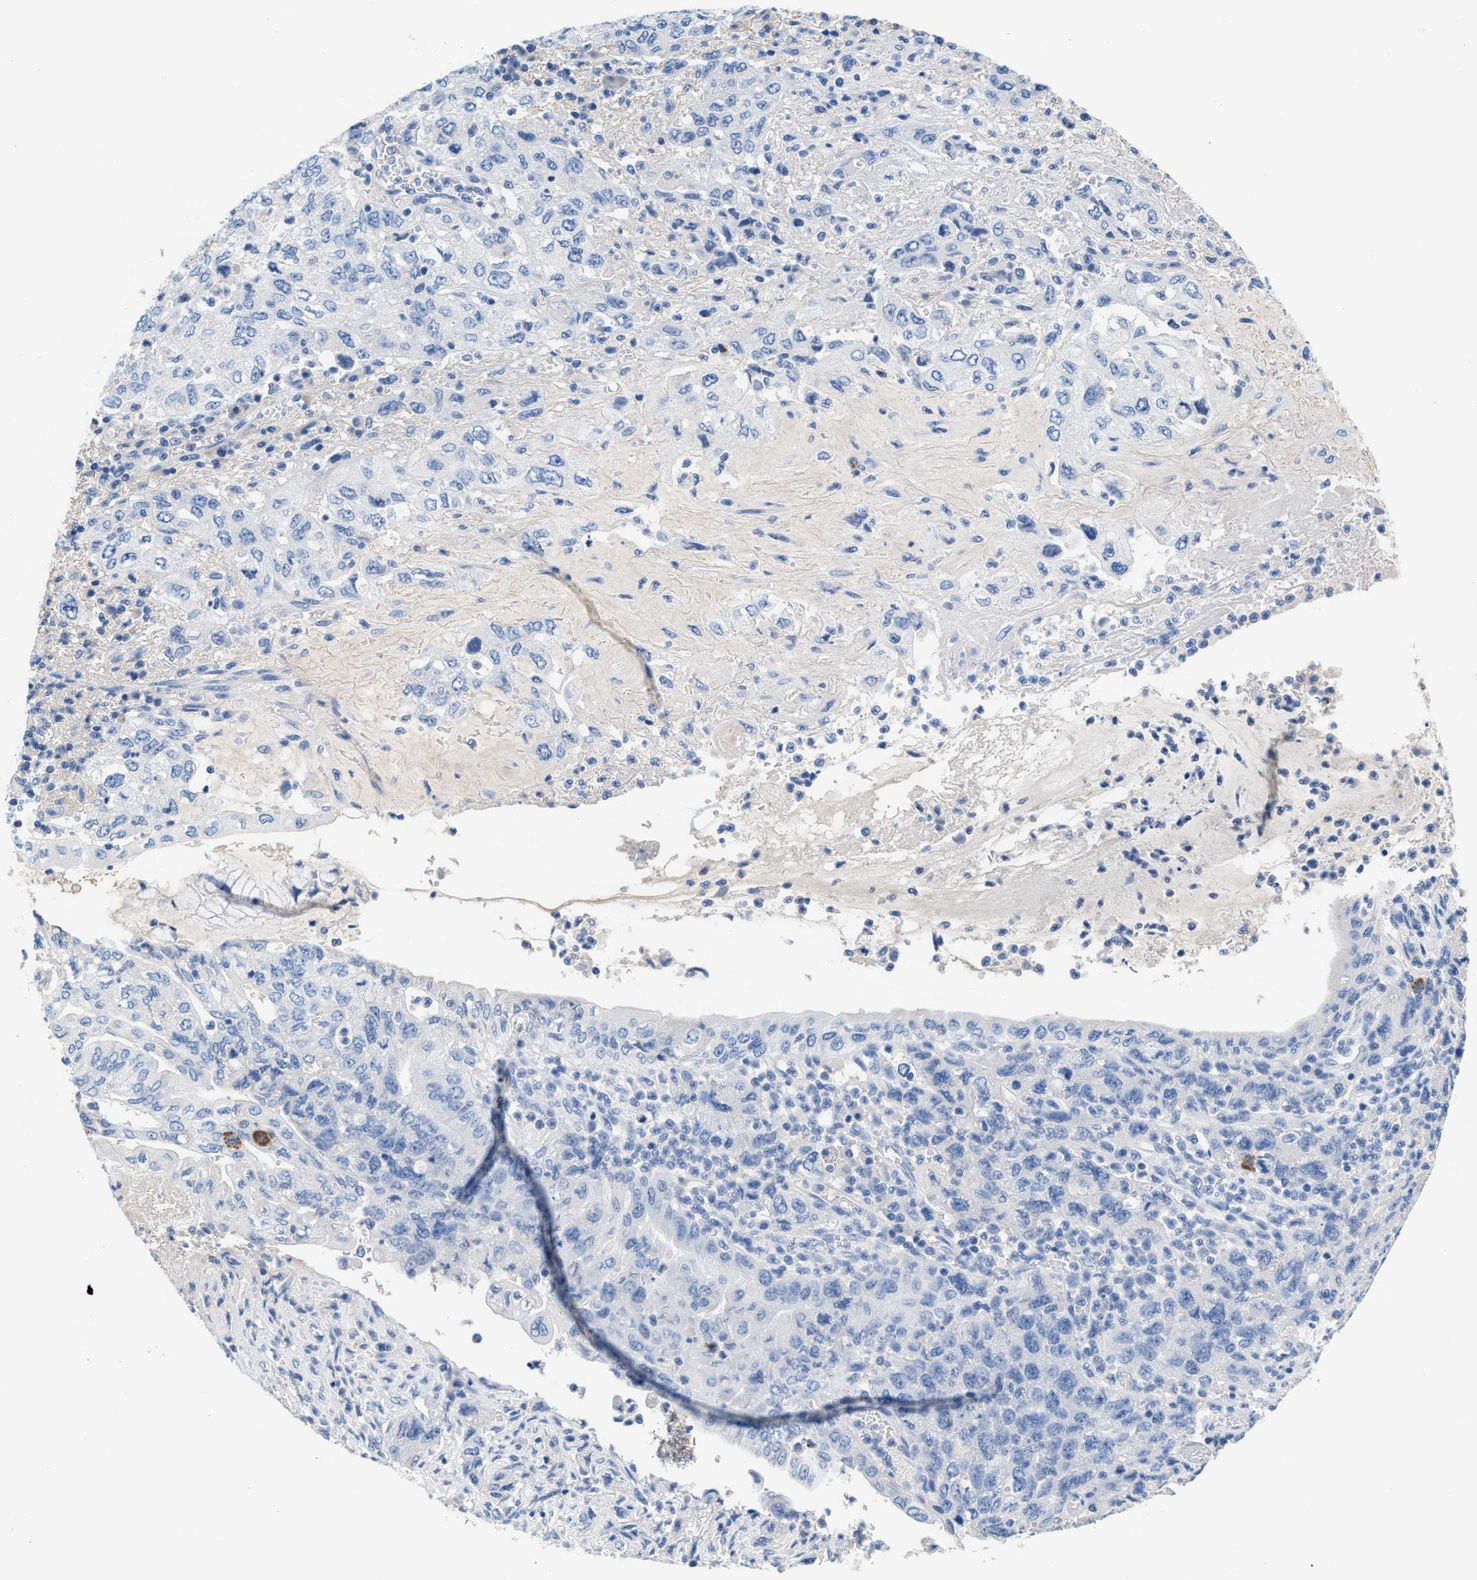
{"staining": {"intensity": "moderate", "quantity": "<25%", "location": "cytoplasmic/membranous"}, "tissue": "pancreatic cancer", "cell_type": "Tumor cells", "image_type": "cancer", "snomed": [{"axis": "morphology", "description": "Adenocarcinoma, NOS"}, {"axis": "topography", "description": "Pancreas"}], "caption": "Immunohistochemistry (IHC) of human pancreatic cancer demonstrates low levels of moderate cytoplasmic/membranous staining in about <25% of tumor cells.", "gene": "SLFN13", "patient": {"sex": "female", "age": 73}}